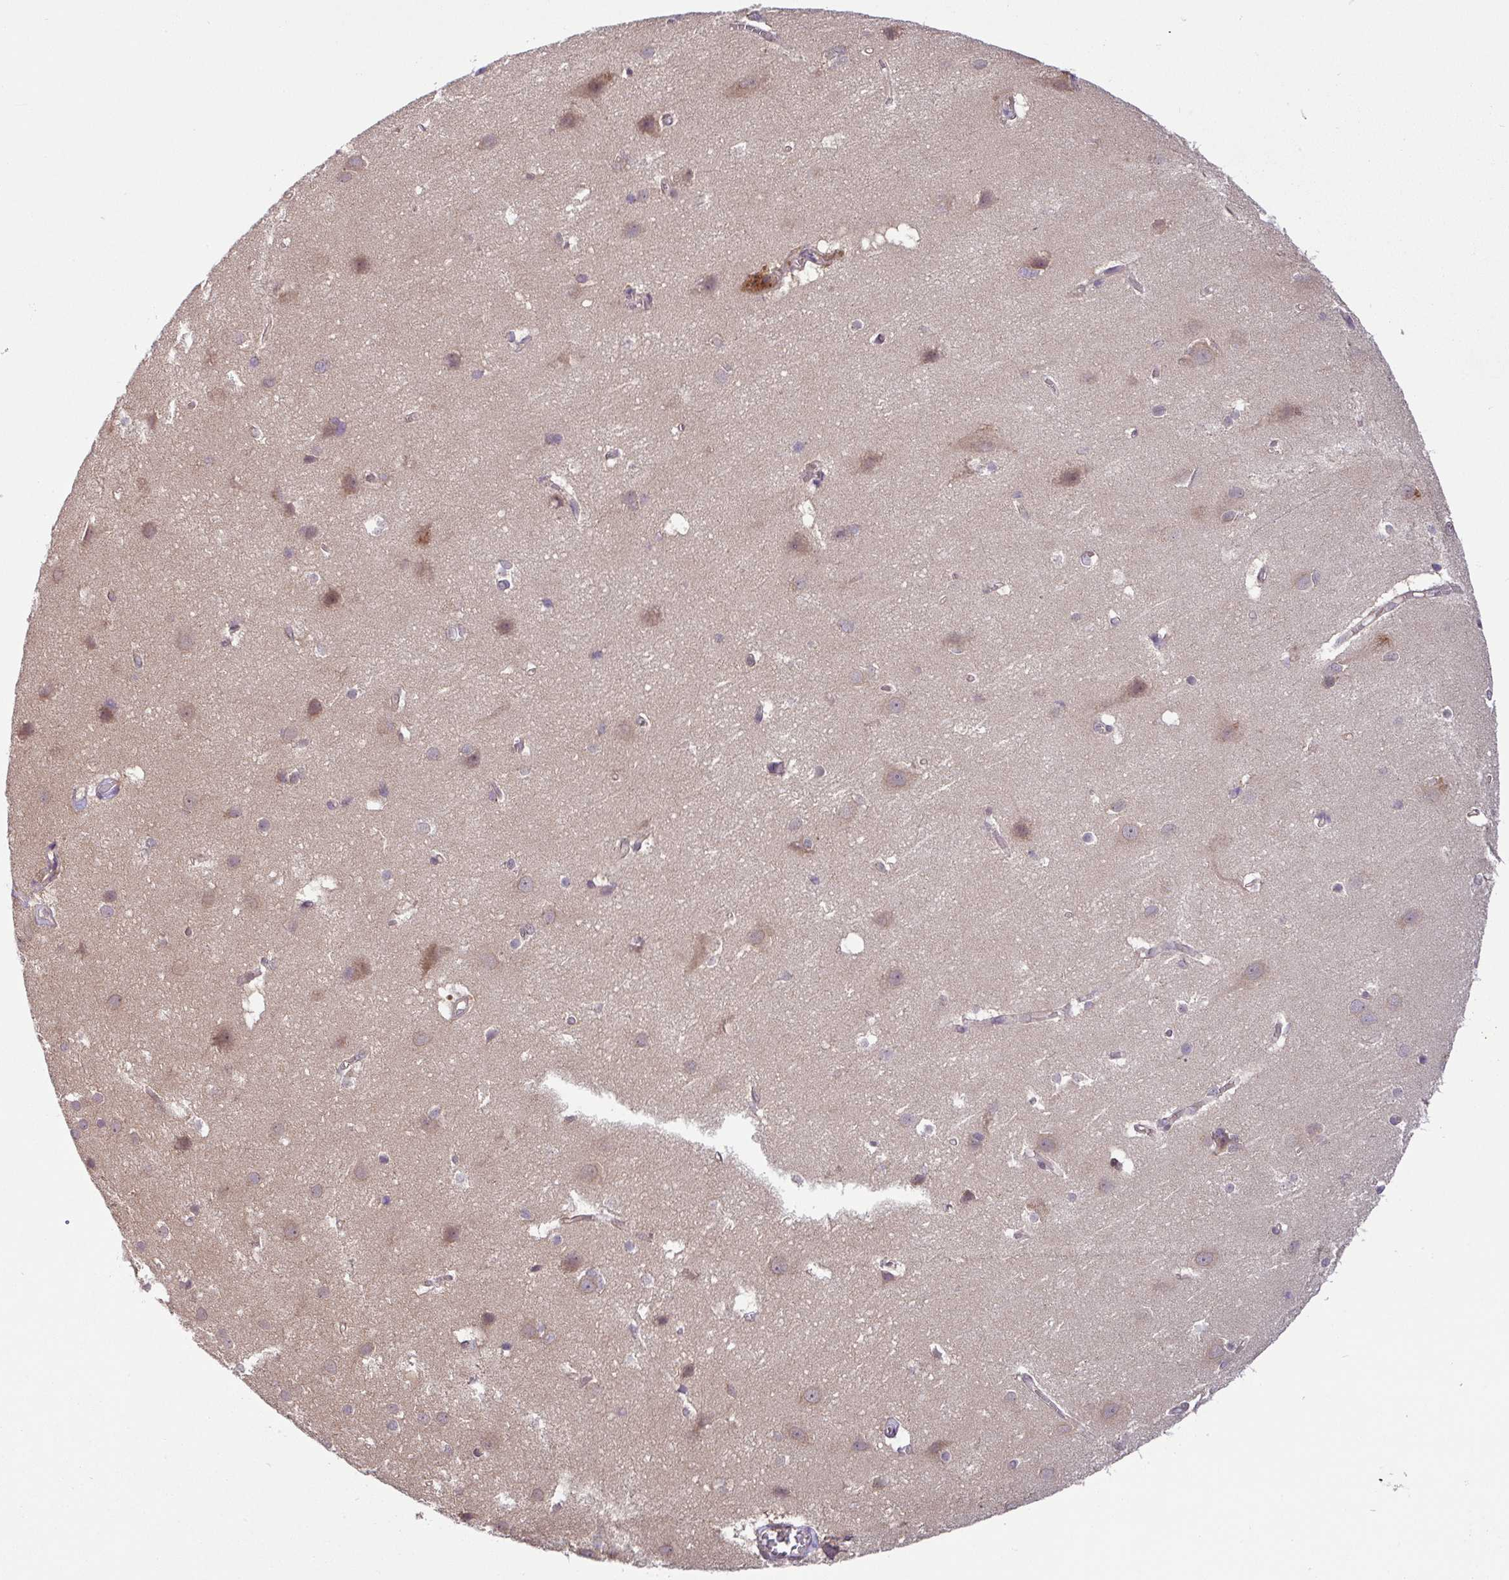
{"staining": {"intensity": "weak", "quantity": "25%-75%", "location": "cytoplasmic/membranous"}, "tissue": "cerebral cortex", "cell_type": "Endothelial cells", "image_type": "normal", "snomed": [{"axis": "morphology", "description": "Normal tissue, NOS"}, {"axis": "topography", "description": "Cerebral cortex"}], "caption": "IHC of unremarkable cerebral cortex displays low levels of weak cytoplasmic/membranous staining in about 25%-75% of endothelial cells.", "gene": "SHB", "patient": {"sex": "male", "age": 37}}